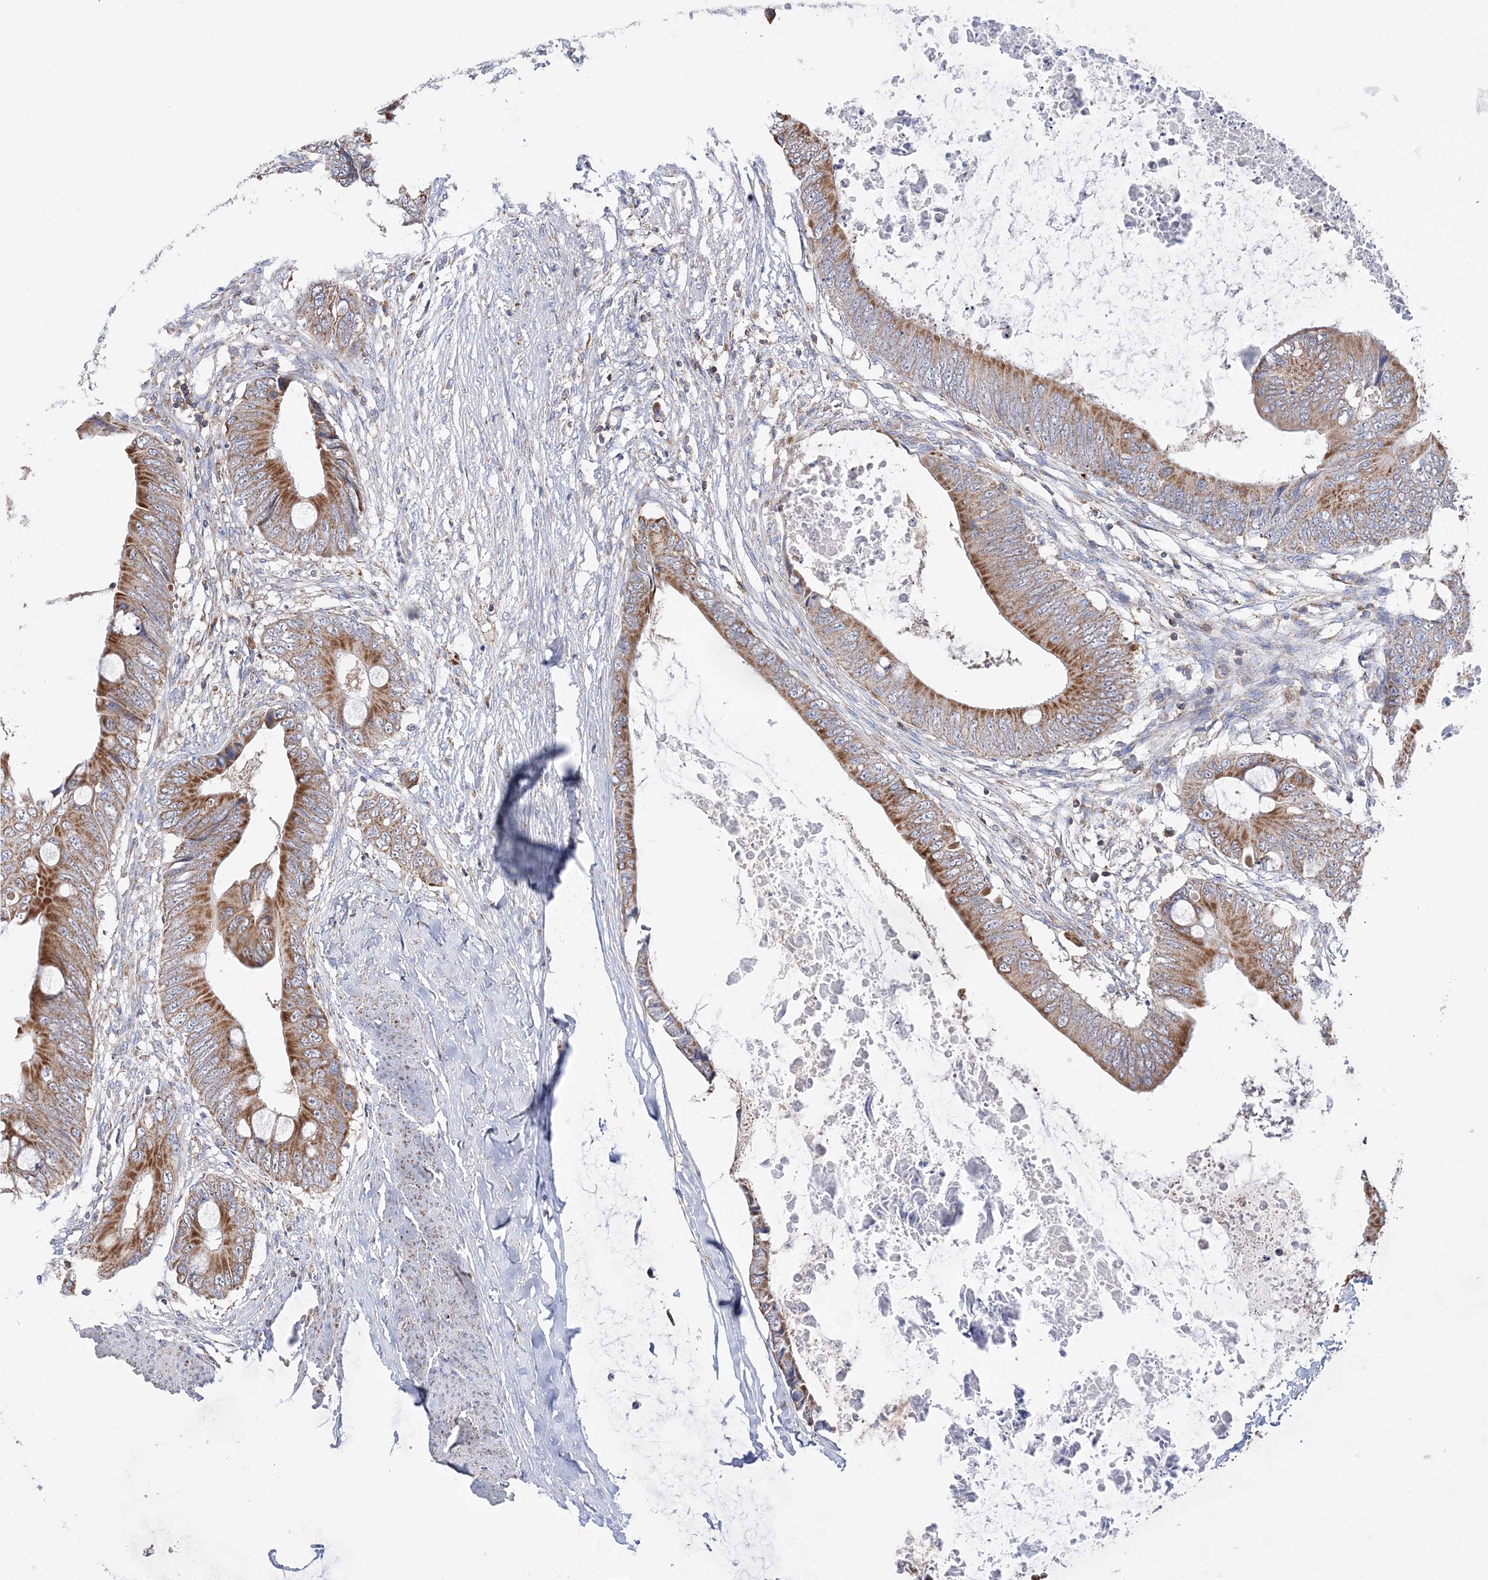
{"staining": {"intensity": "moderate", "quantity": ">75%", "location": "cytoplasmic/membranous"}, "tissue": "colorectal cancer", "cell_type": "Tumor cells", "image_type": "cancer", "snomed": [{"axis": "morphology", "description": "Normal tissue, NOS"}, {"axis": "morphology", "description": "Adenocarcinoma, NOS"}, {"axis": "topography", "description": "Rectum"}, {"axis": "topography", "description": "Peripheral nerve tissue"}], "caption": "A brown stain shows moderate cytoplasmic/membranous positivity of a protein in human colorectal adenocarcinoma tumor cells.", "gene": "TTC32", "patient": {"sex": "female", "age": 77}}